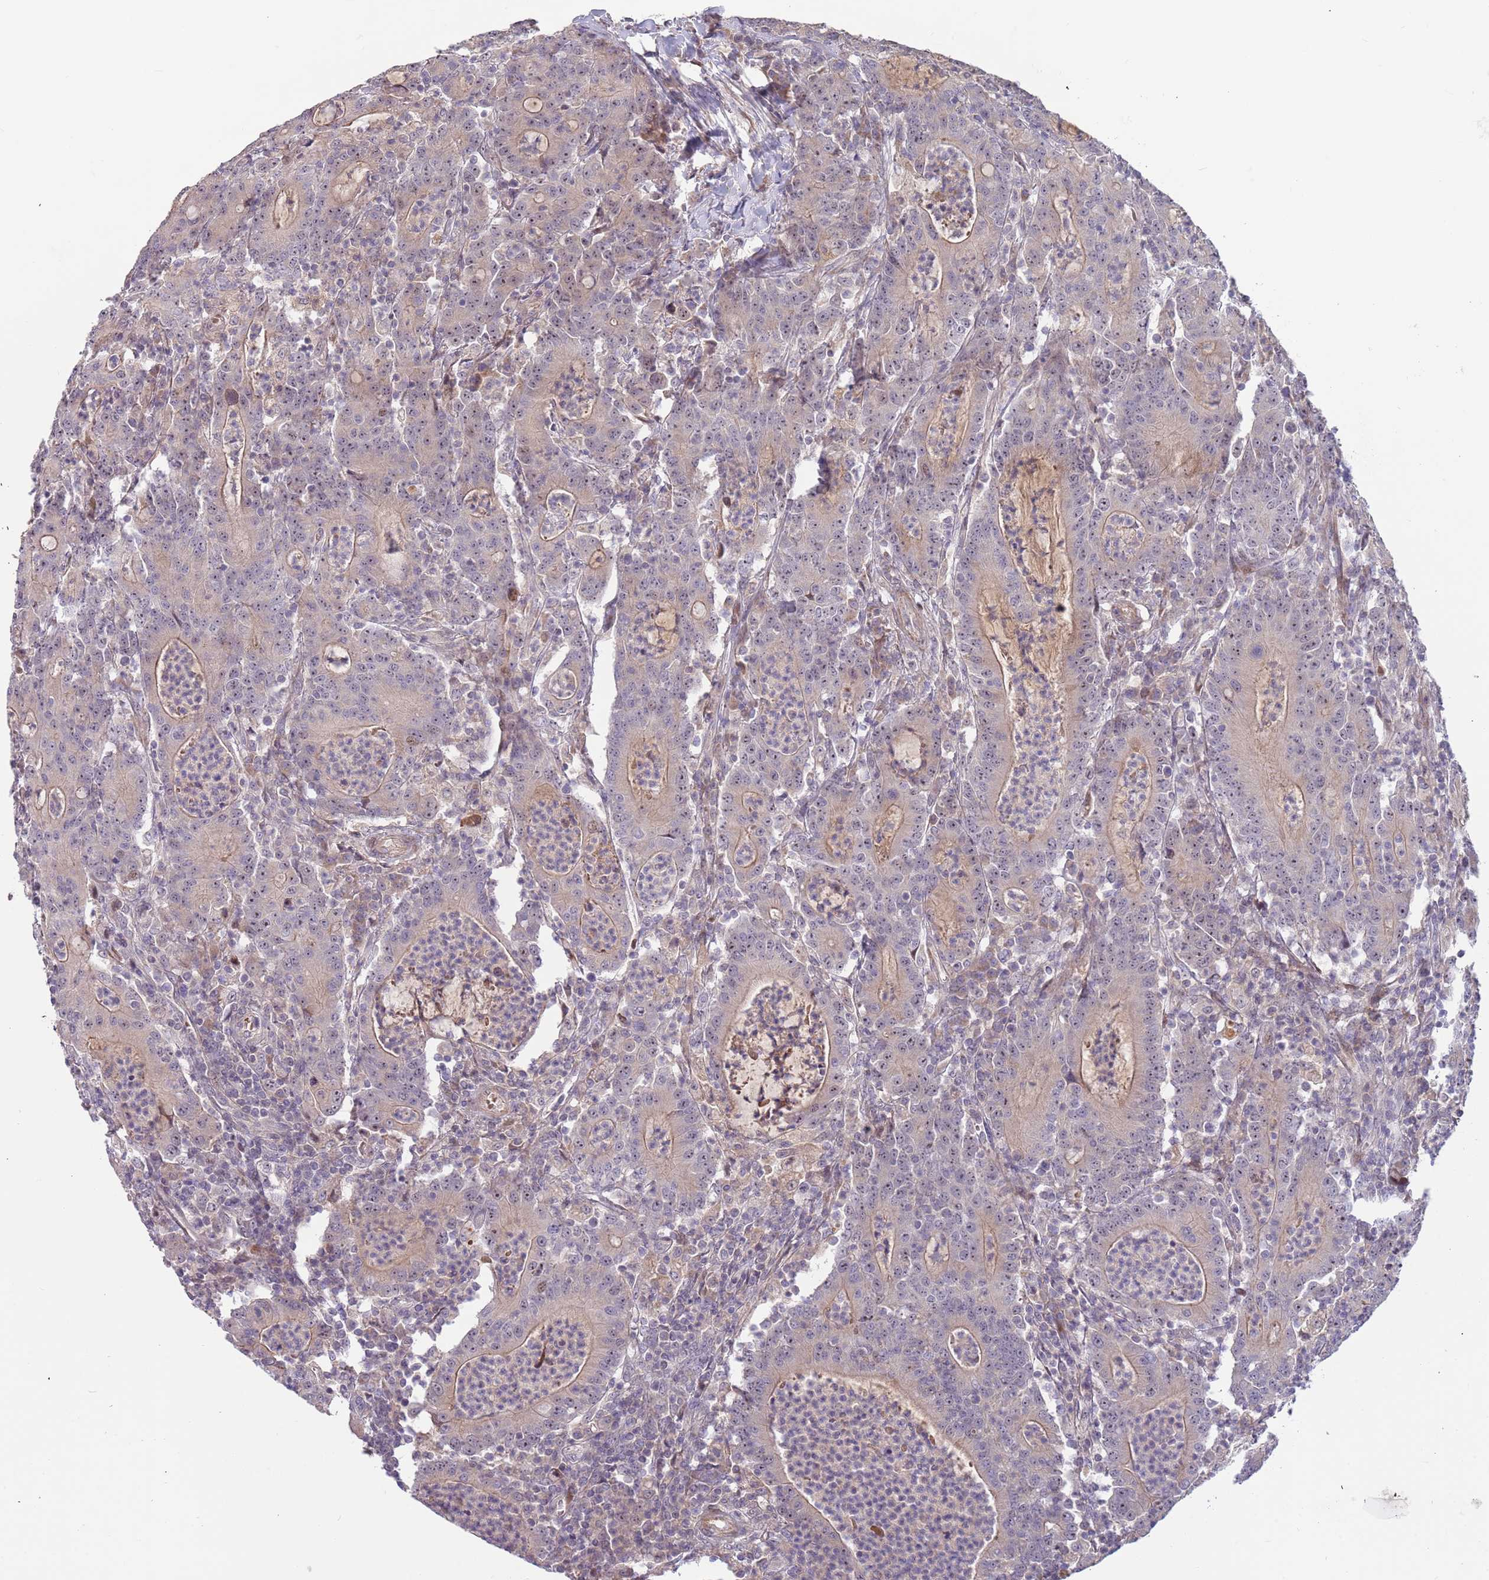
{"staining": {"intensity": "weak", "quantity": "25%-75%", "location": "cytoplasmic/membranous,nuclear"}, "tissue": "colorectal cancer", "cell_type": "Tumor cells", "image_type": "cancer", "snomed": [{"axis": "morphology", "description": "Adenocarcinoma, NOS"}, {"axis": "topography", "description": "Colon"}], "caption": "Colorectal cancer (adenocarcinoma) stained with IHC displays weak cytoplasmic/membranous and nuclear expression in approximately 25%-75% of tumor cells.", "gene": "TRAPPC6B", "patient": {"sex": "male", "age": 83}}